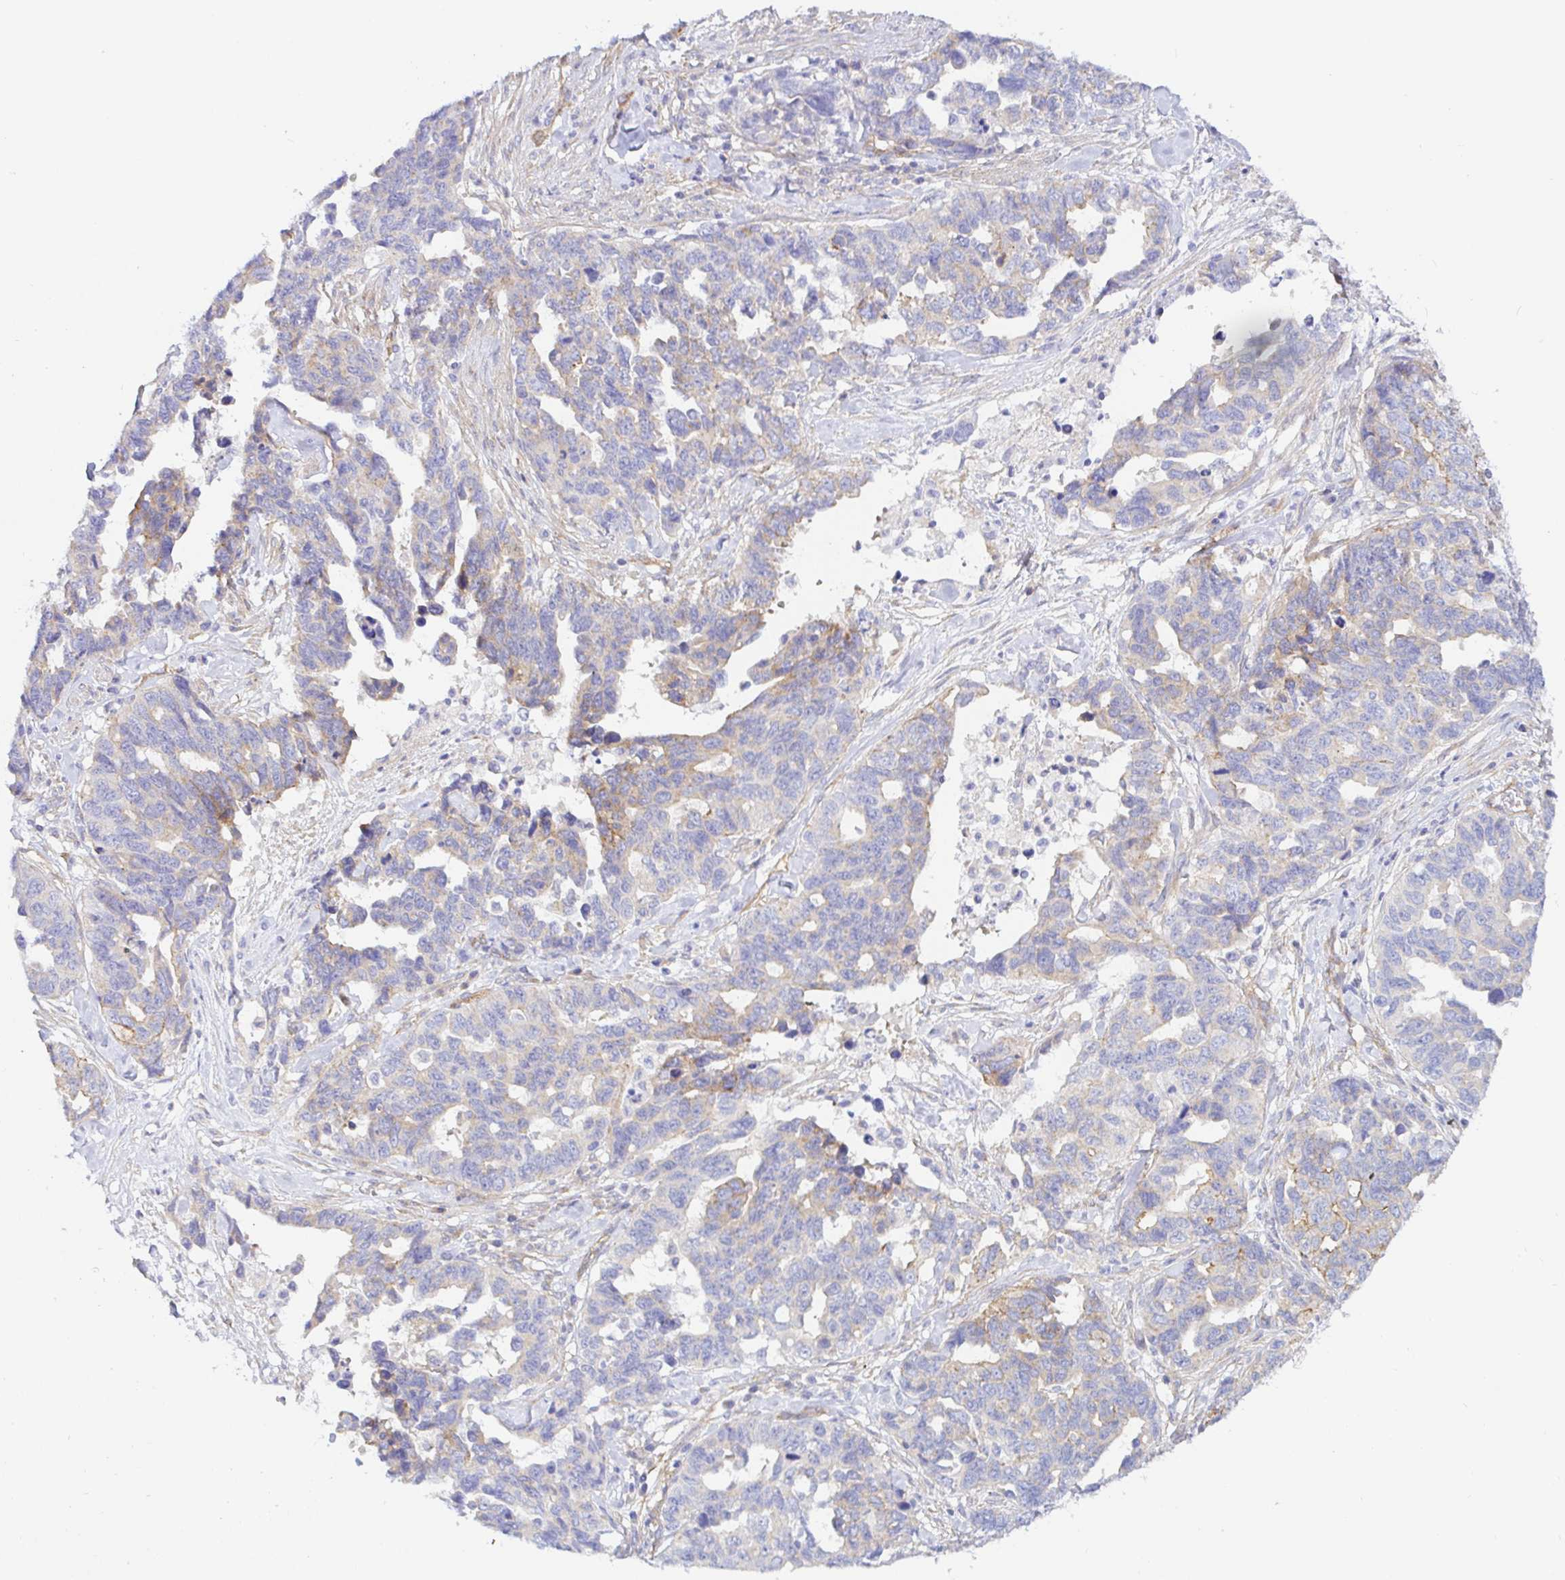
{"staining": {"intensity": "weak", "quantity": "<25%", "location": "cytoplasmic/membranous"}, "tissue": "ovarian cancer", "cell_type": "Tumor cells", "image_type": "cancer", "snomed": [{"axis": "morphology", "description": "Cystadenocarcinoma, serous, NOS"}, {"axis": "topography", "description": "Ovary"}], "caption": "Image shows no protein expression in tumor cells of ovarian cancer tissue.", "gene": "ARL4D", "patient": {"sex": "female", "age": 69}}